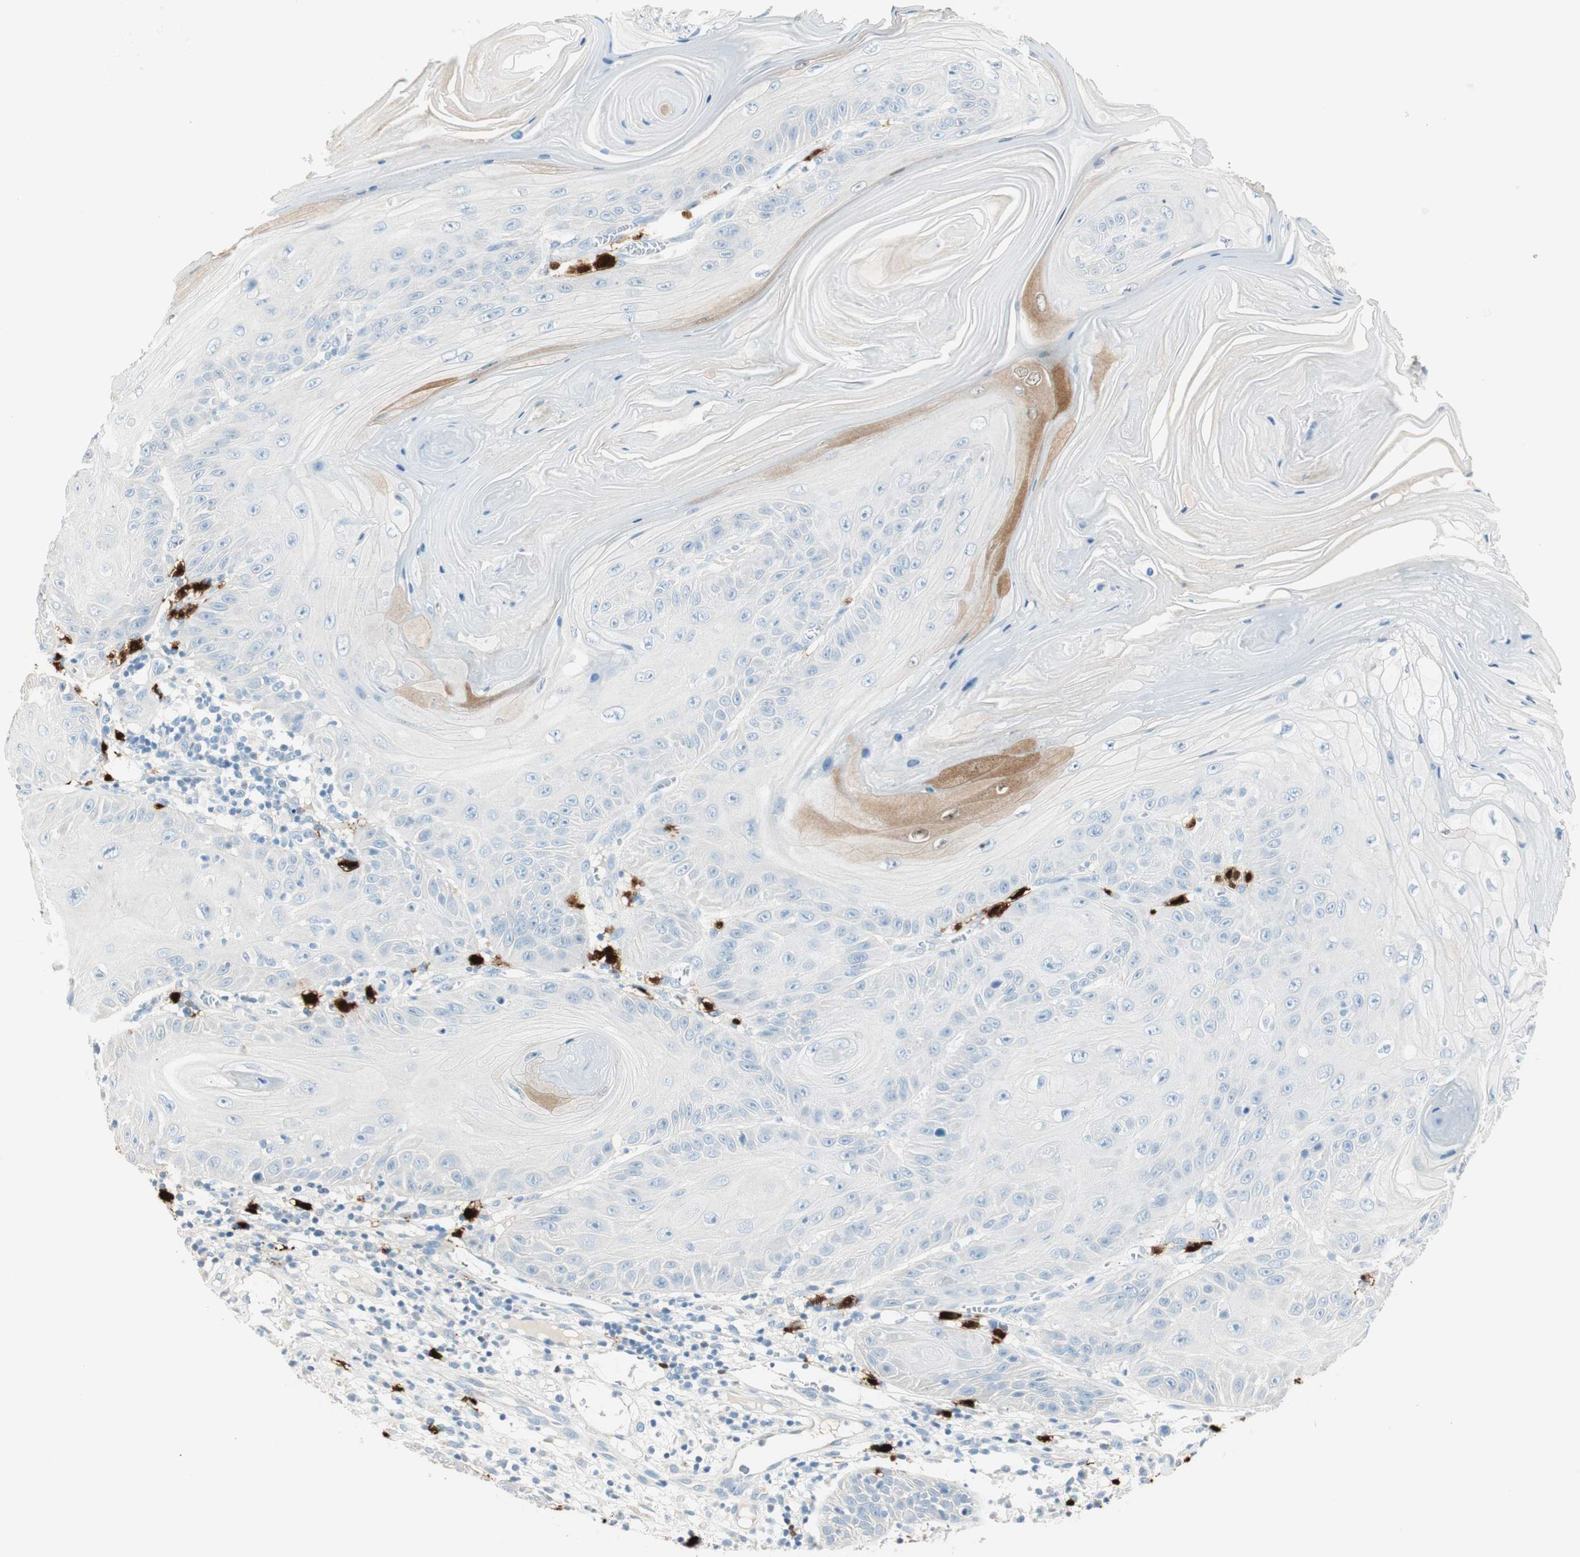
{"staining": {"intensity": "moderate", "quantity": "<25%", "location": "cytoplasmic/membranous"}, "tissue": "skin cancer", "cell_type": "Tumor cells", "image_type": "cancer", "snomed": [{"axis": "morphology", "description": "Squamous cell carcinoma, NOS"}, {"axis": "topography", "description": "Skin"}], "caption": "This micrograph reveals immunohistochemistry (IHC) staining of human skin cancer (squamous cell carcinoma), with low moderate cytoplasmic/membranous positivity in approximately <25% of tumor cells.", "gene": "HPGD", "patient": {"sex": "female", "age": 78}}